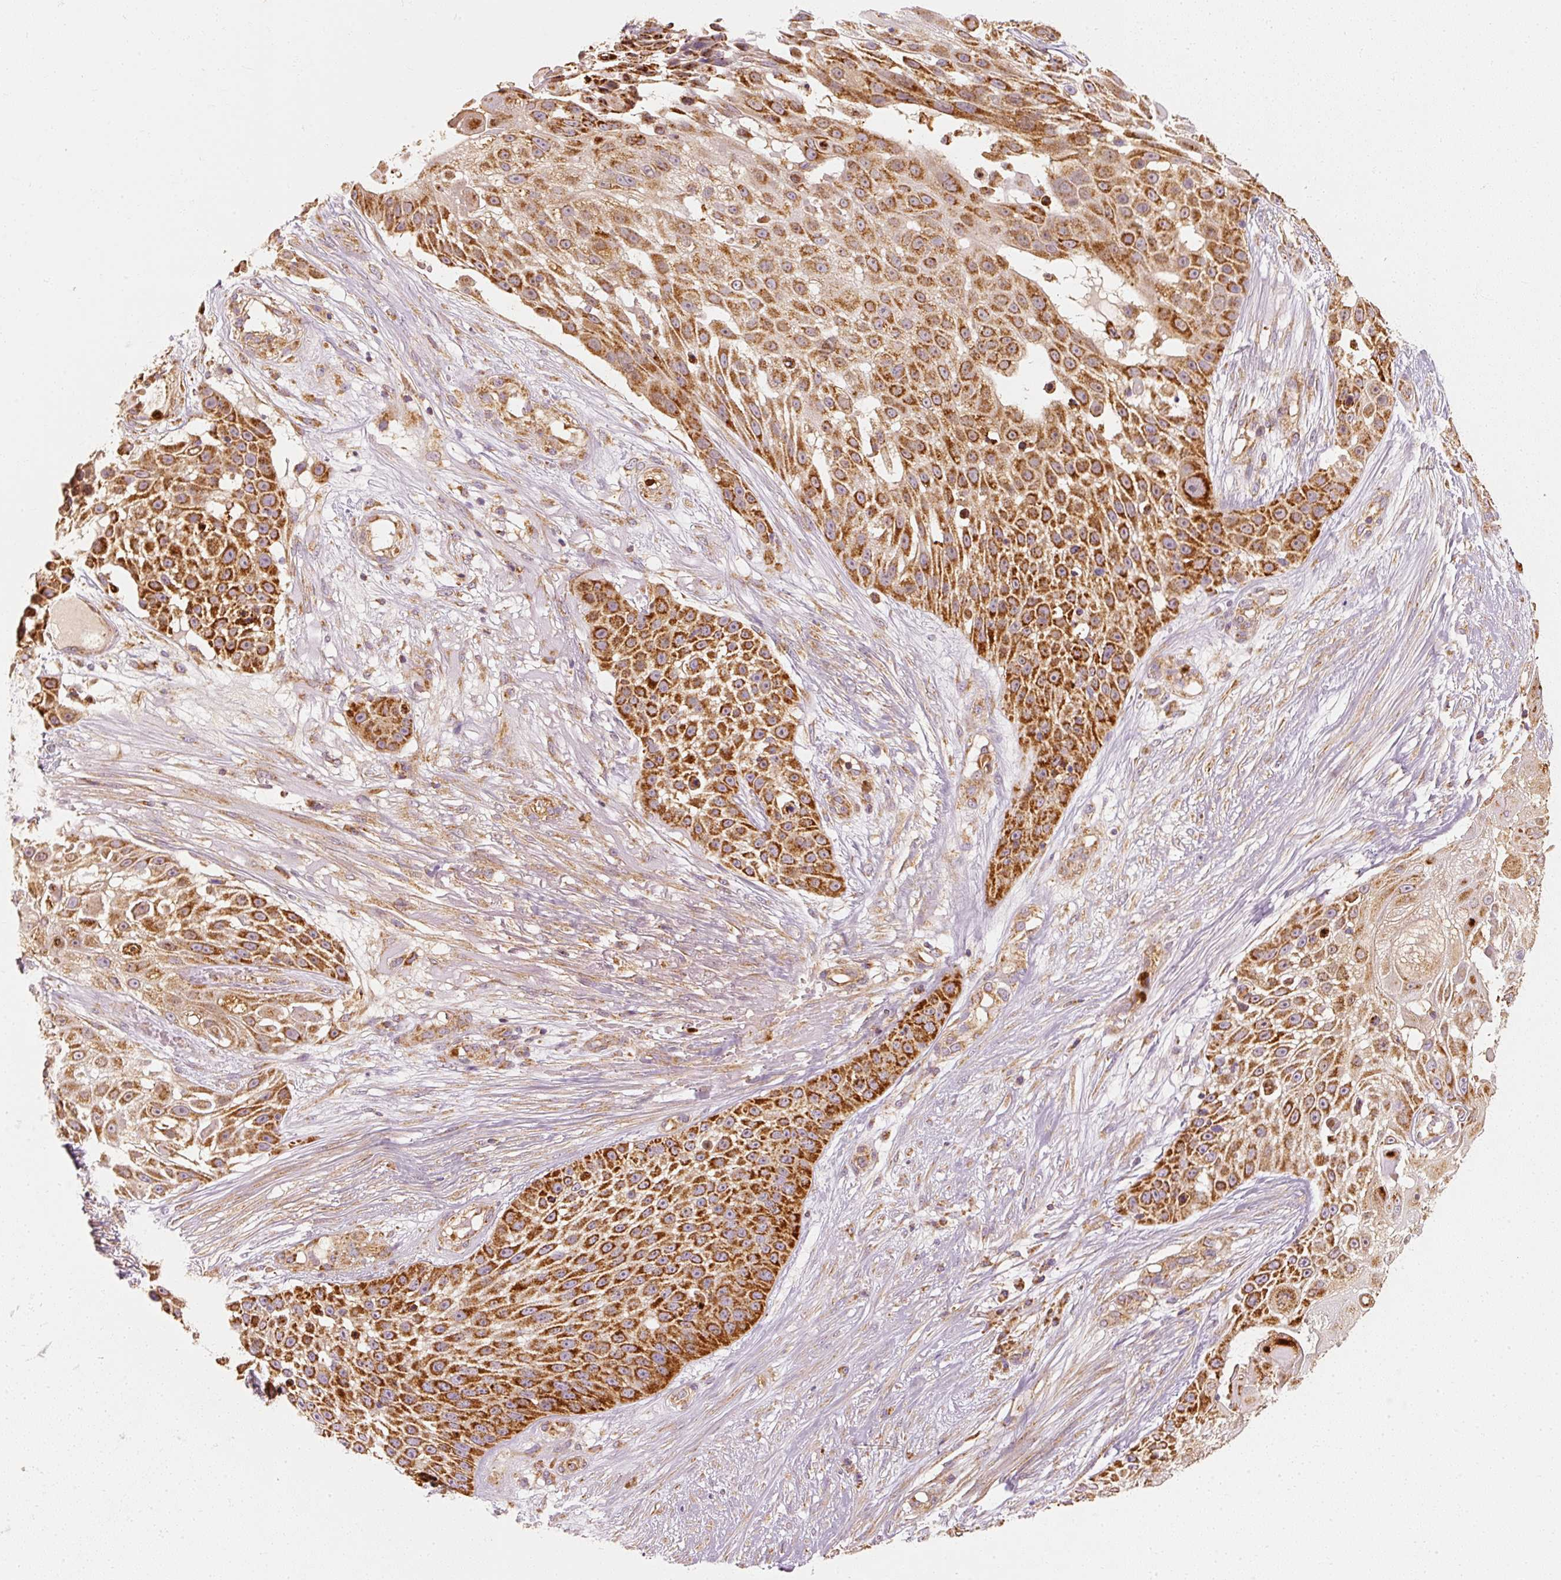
{"staining": {"intensity": "strong", "quantity": ">75%", "location": "cytoplasmic/membranous"}, "tissue": "skin cancer", "cell_type": "Tumor cells", "image_type": "cancer", "snomed": [{"axis": "morphology", "description": "Squamous cell carcinoma, NOS"}, {"axis": "topography", "description": "Skin"}], "caption": "The photomicrograph reveals immunohistochemical staining of squamous cell carcinoma (skin). There is strong cytoplasmic/membranous positivity is appreciated in approximately >75% of tumor cells. (DAB (3,3'-diaminobenzidine) = brown stain, brightfield microscopy at high magnification).", "gene": "TOMM40", "patient": {"sex": "female", "age": 86}}